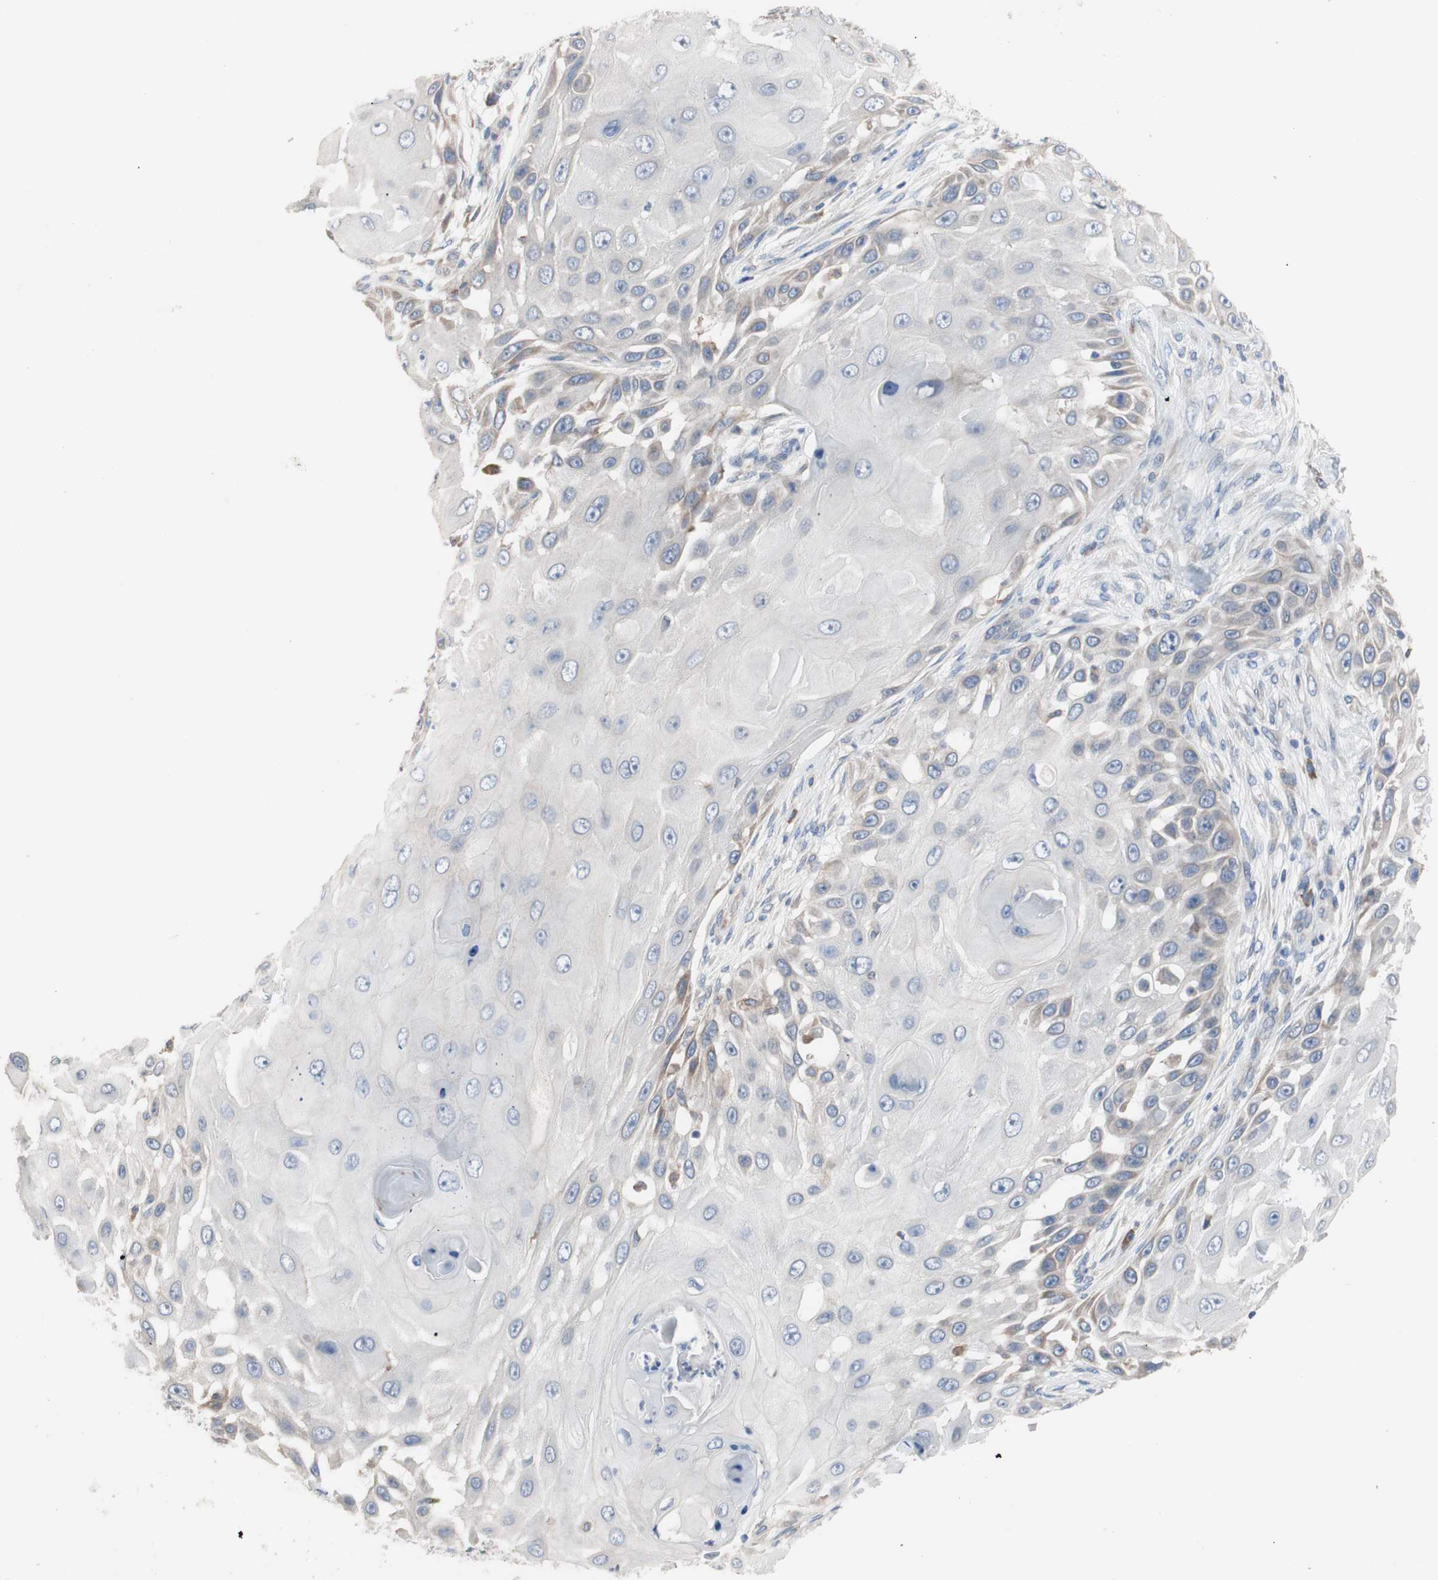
{"staining": {"intensity": "moderate", "quantity": "<25%", "location": "cytoplasmic/membranous"}, "tissue": "skin cancer", "cell_type": "Tumor cells", "image_type": "cancer", "snomed": [{"axis": "morphology", "description": "Squamous cell carcinoma, NOS"}, {"axis": "topography", "description": "Skin"}], "caption": "Moderate cytoplasmic/membranous positivity for a protein is present in approximately <25% of tumor cells of skin squamous cell carcinoma using immunohistochemistry.", "gene": "TTC14", "patient": {"sex": "female", "age": 44}}